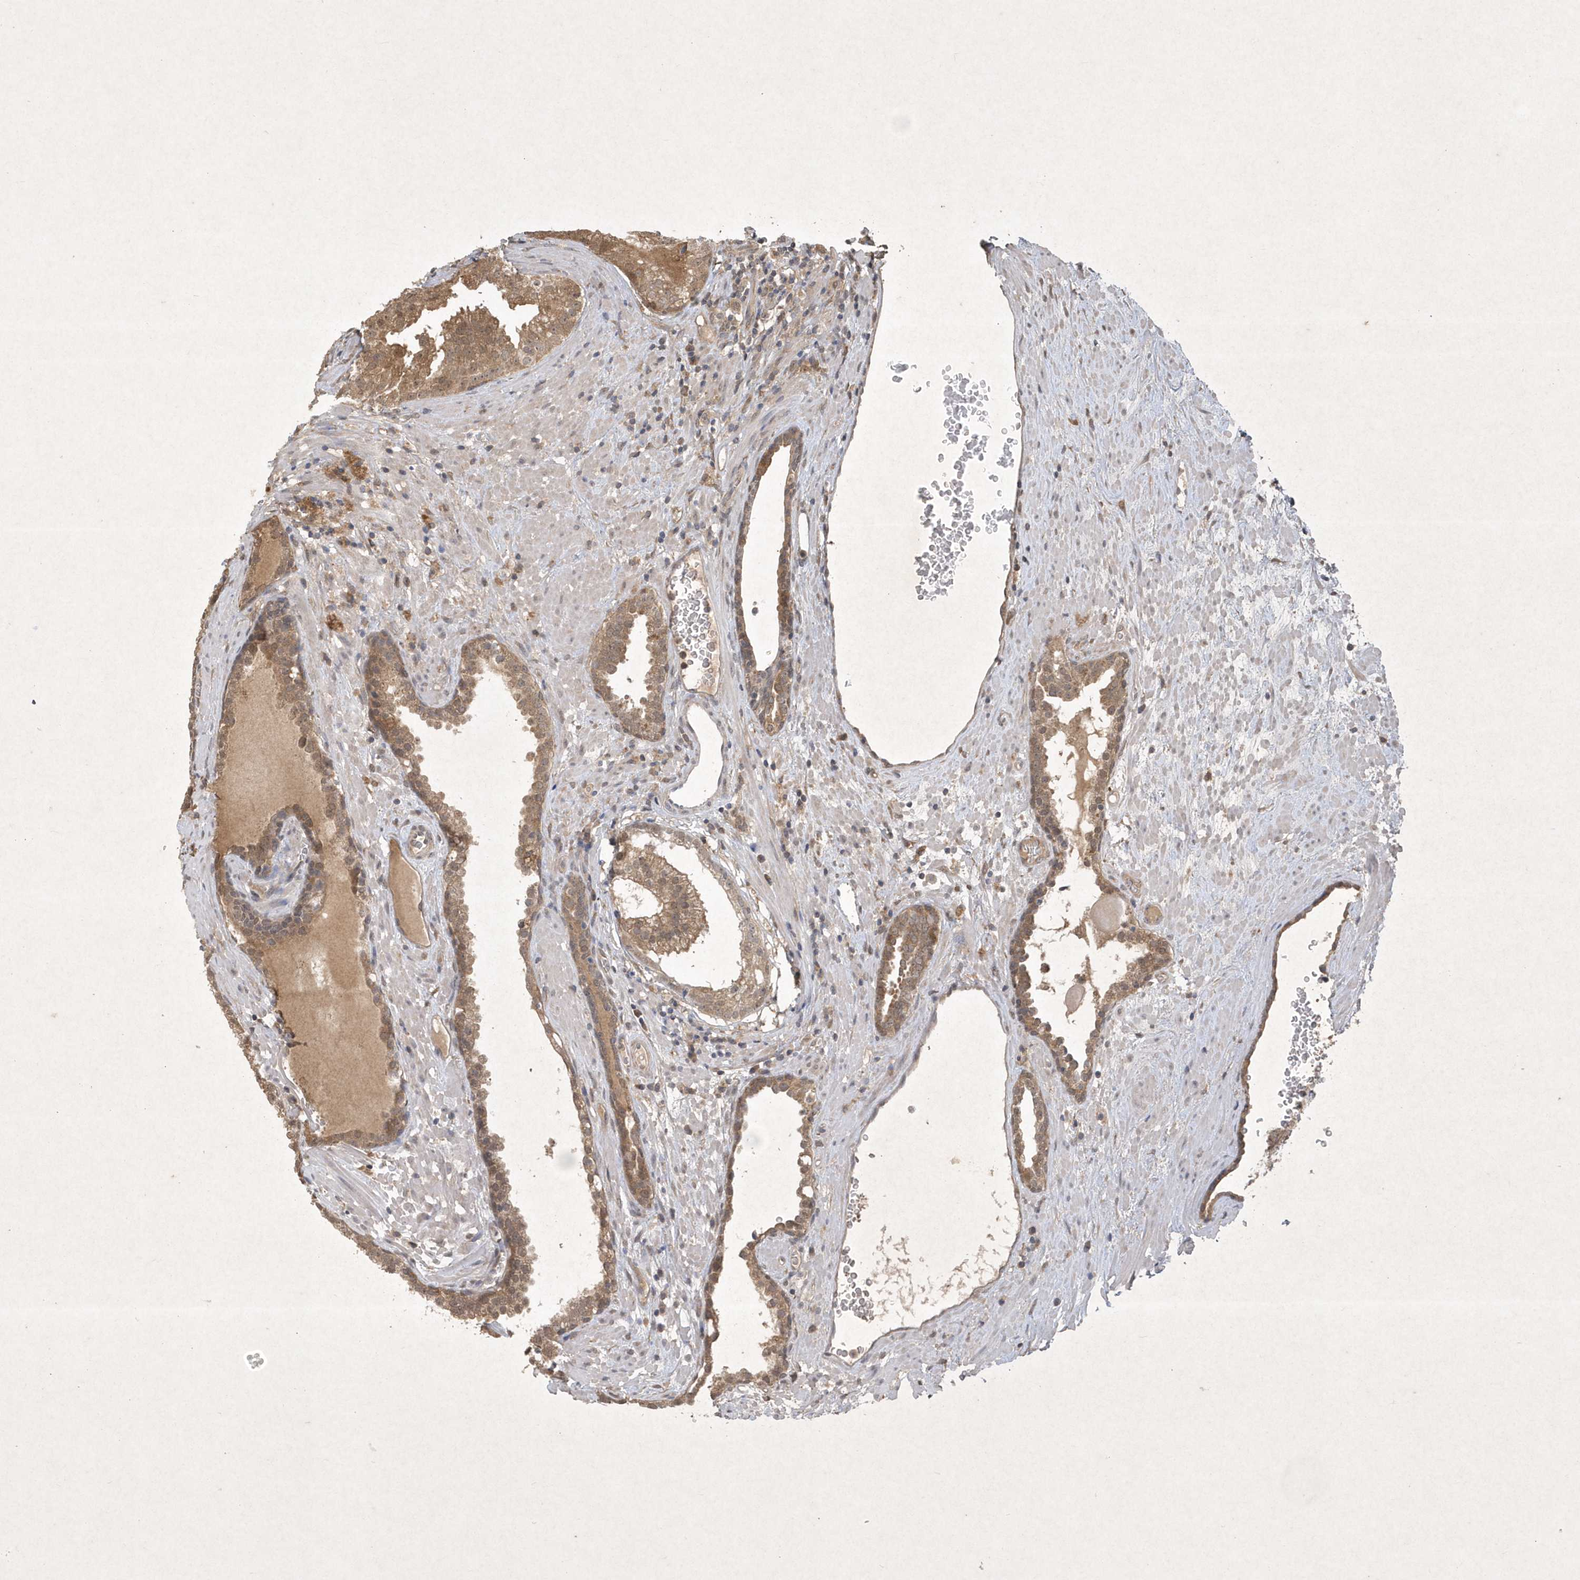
{"staining": {"intensity": "moderate", "quantity": ">75%", "location": "cytoplasmic/membranous"}, "tissue": "prostate cancer", "cell_type": "Tumor cells", "image_type": "cancer", "snomed": [{"axis": "morphology", "description": "Adenocarcinoma, High grade"}, {"axis": "topography", "description": "Prostate"}], "caption": "Immunohistochemistry (IHC) histopathology image of human adenocarcinoma (high-grade) (prostate) stained for a protein (brown), which exhibits medium levels of moderate cytoplasmic/membranous staining in about >75% of tumor cells.", "gene": "AKR7A2", "patient": {"sex": "male", "age": 68}}